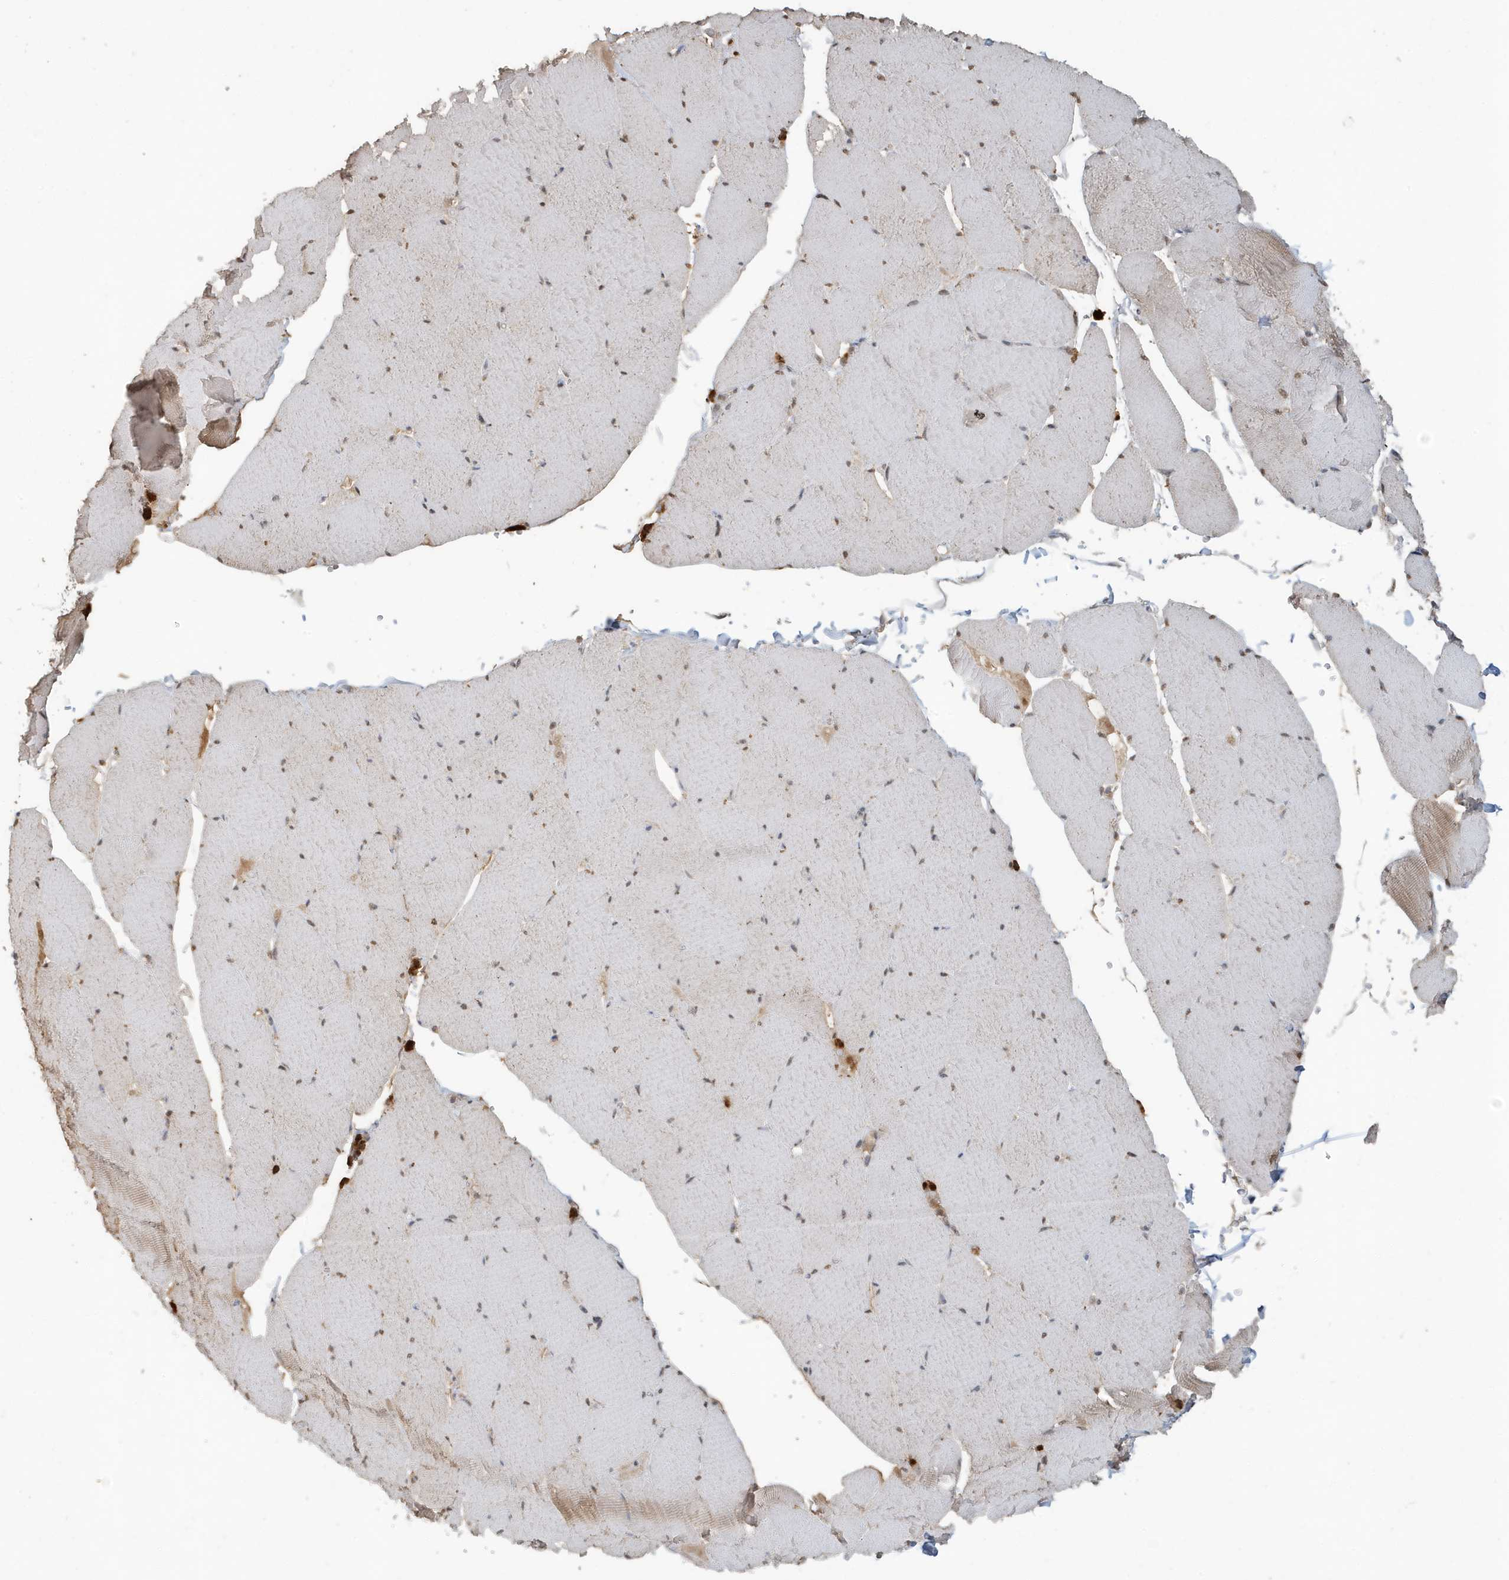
{"staining": {"intensity": "moderate", "quantity": "<25%", "location": "nuclear"}, "tissue": "skeletal muscle", "cell_type": "Myocytes", "image_type": "normal", "snomed": [{"axis": "morphology", "description": "Normal tissue, NOS"}, {"axis": "topography", "description": "Skeletal muscle"}, {"axis": "topography", "description": "Head-Neck"}], "caption": "Human skeletal muscle stained for a protein (brown) exhibits moderate nuclear positive positivity in about <25% of myocytes.", "gene": "DEFA1", "patient": {"sex": "male", "age": 66}}